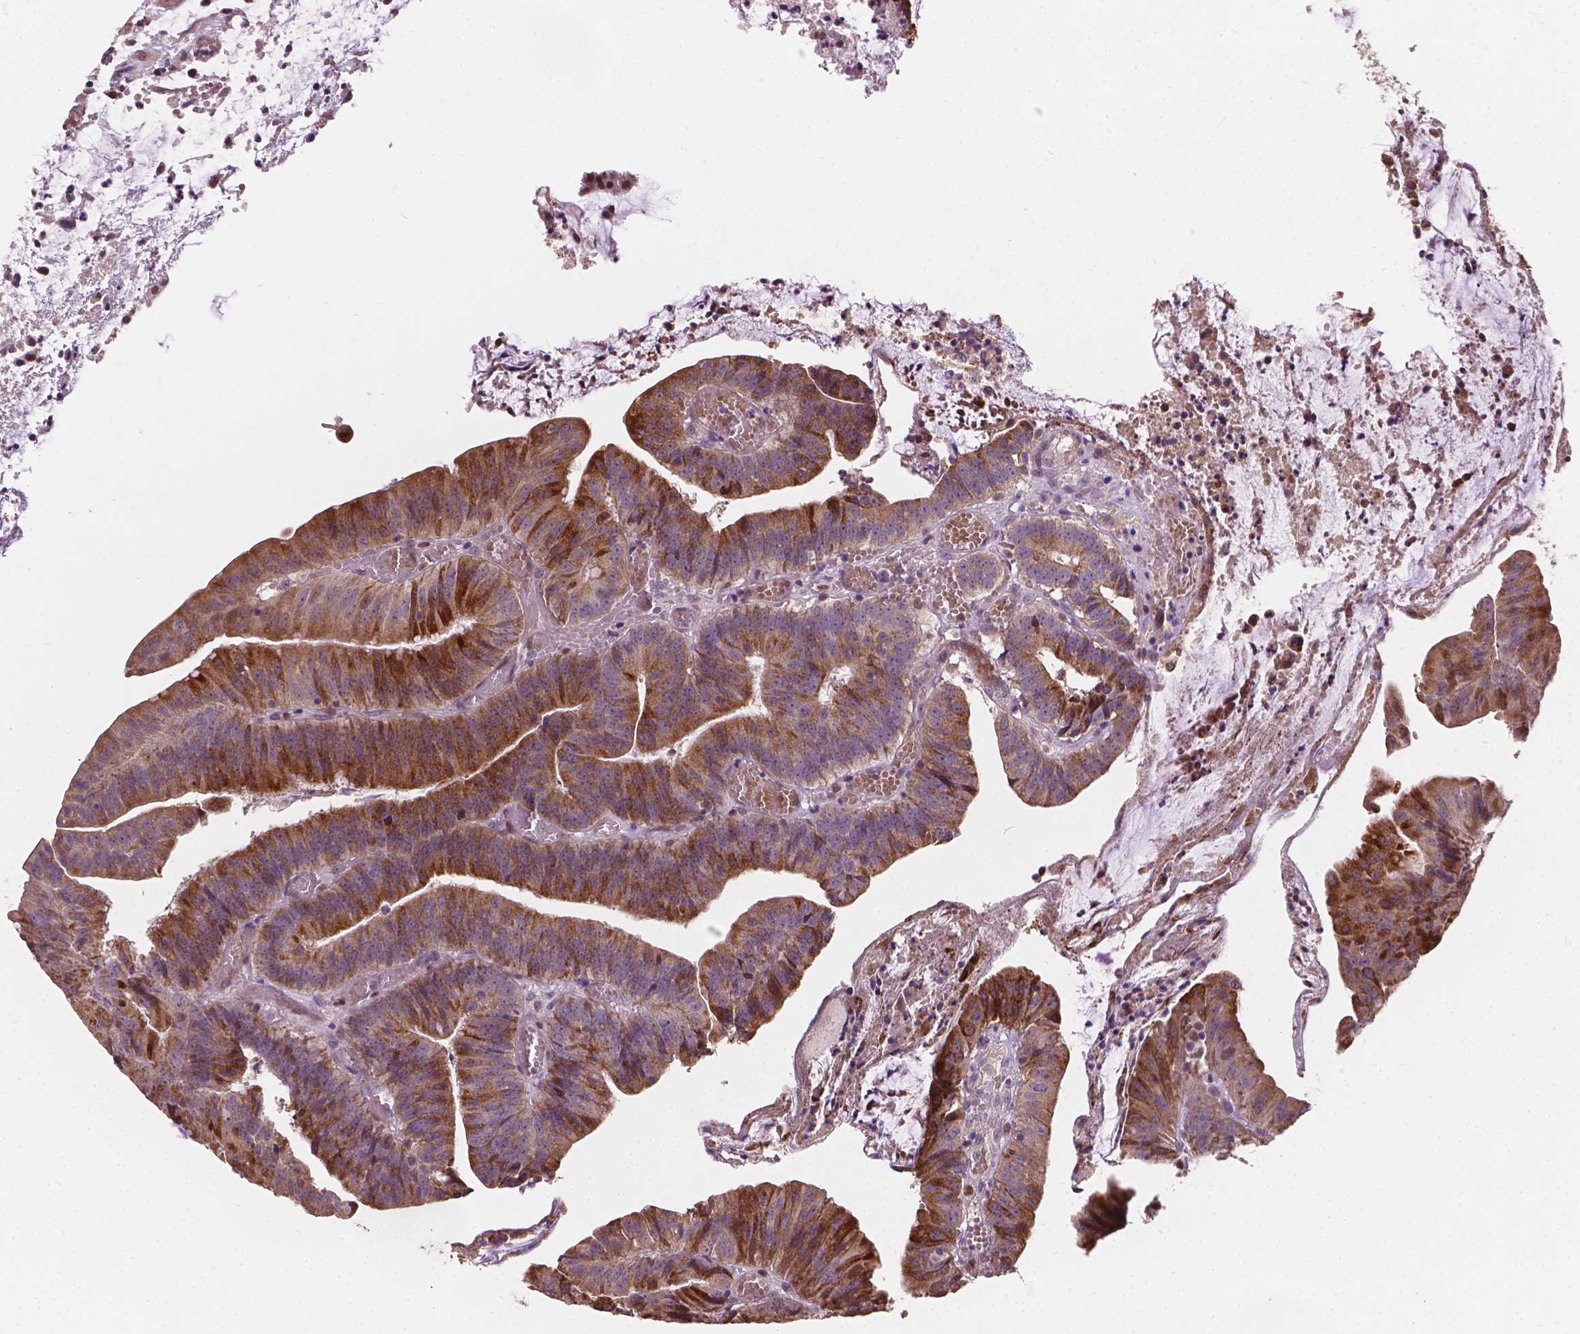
{"staining": {"intensity": "strong", "quantity": ">75%", "location": "cytoplasmic/membranous"}, "tissue": "colorectal cancer", "cell_type": "Tumor cells", "image_type": "cancer", "snomed": [{"axis": "morphology", "description": "Adenocarcinoma, NOS"}, {"axis": "topography", "description": "Colon"}], "caption": "Immunohistochemistry (IHC) (DAB) staining of human colorectal adenocarcinoma reveals strong cytoplasmic/membranous protein positivity in about >75% of tumor cells.", "gene": "DUSP16", "patient": {"sex": "female", "age": 78}}